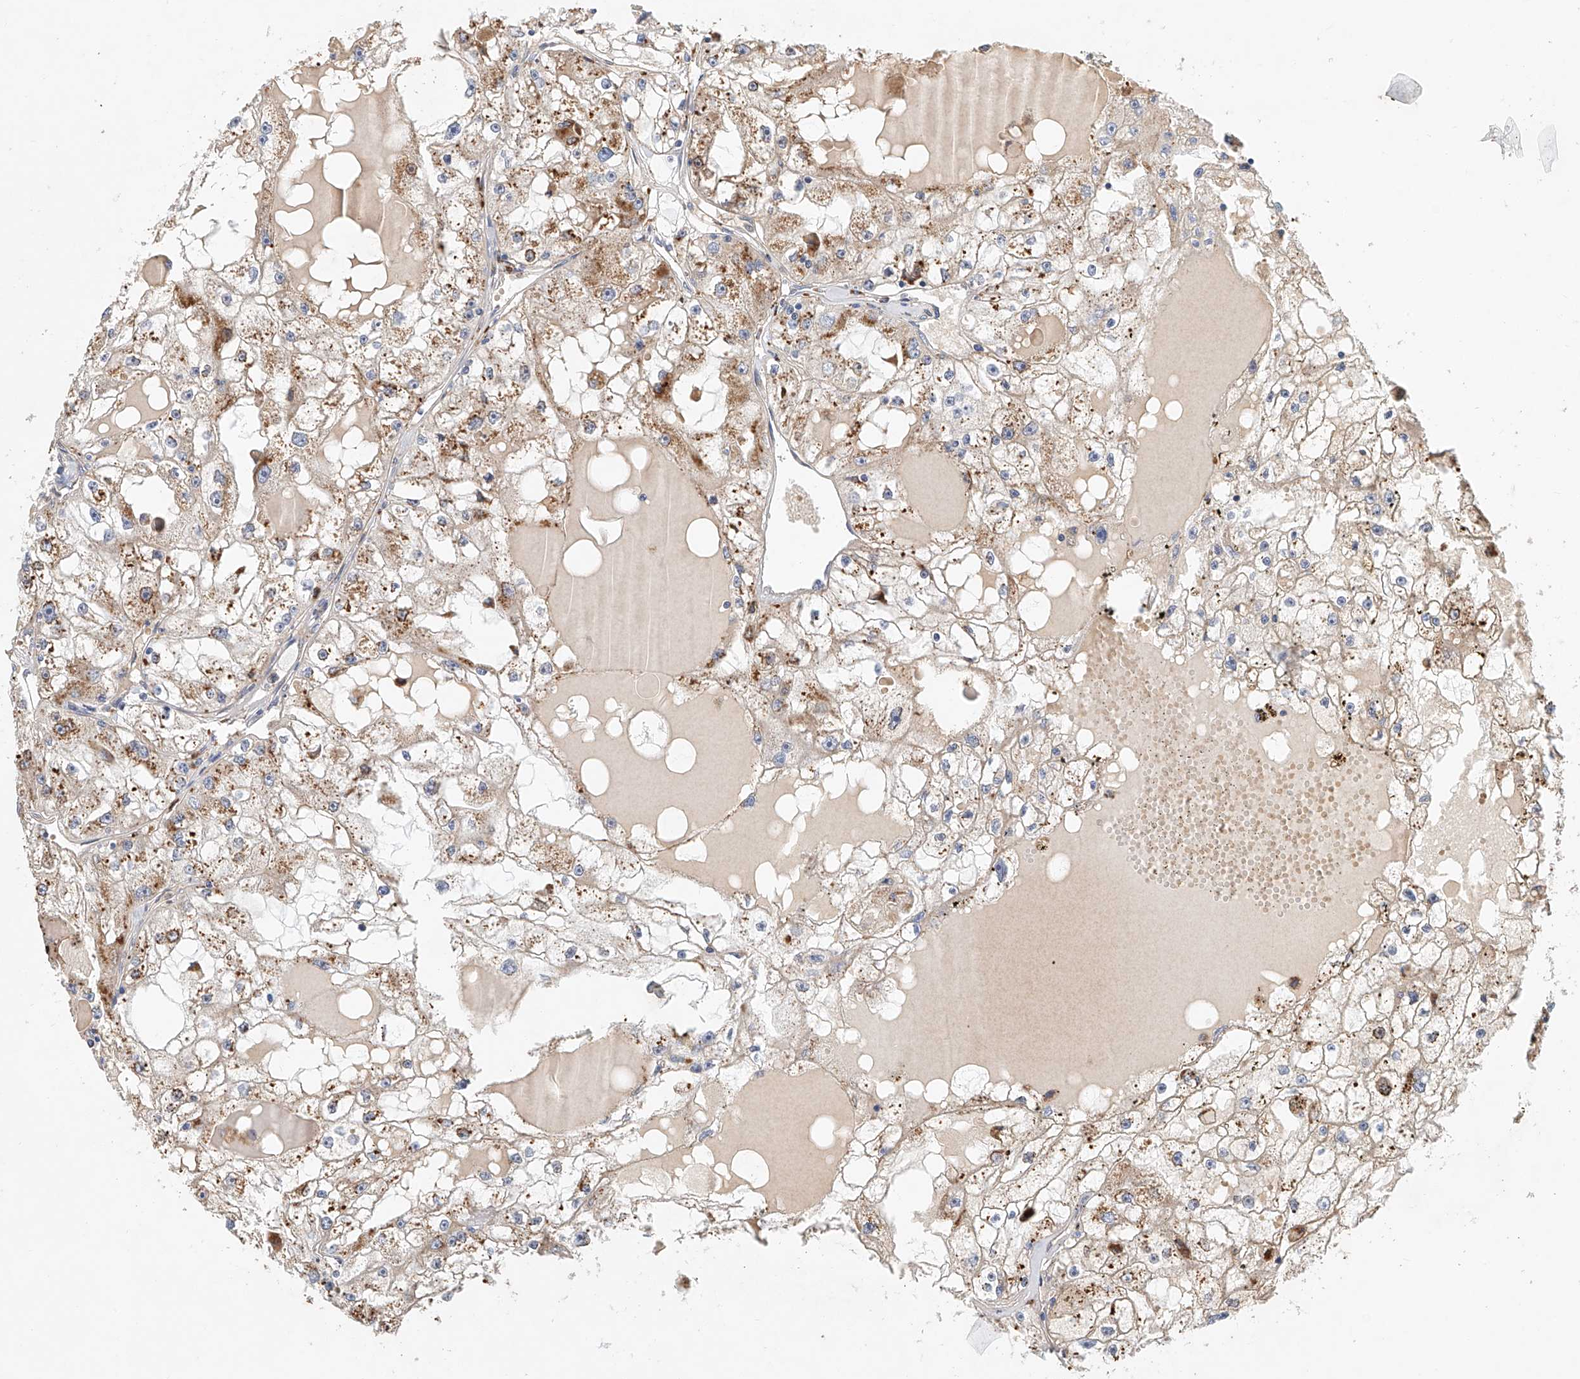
{"staining": {"intensity": "moderate", "quantity": "25%-75%", "location": "cytoplasmic/membranous"}, "tissue": "renal cancer", "cell_type": "Tumor cells", "image_type": "cancer", "snomed": [{"axis": "morphology", "description": "Adenocarcinoma, NOS"}, {"axis": "topography", "description": "Kidney"}], "caption": "Protein staining of renal cancer tissue displays moderate cytoplasmic/membranous expression in approximately 25%-75% of tumor cells. (IHC, brightfield microscopy, high magnification).", "gene": "HGSNAT", "patient": {"sex": "male", "age": 56}}